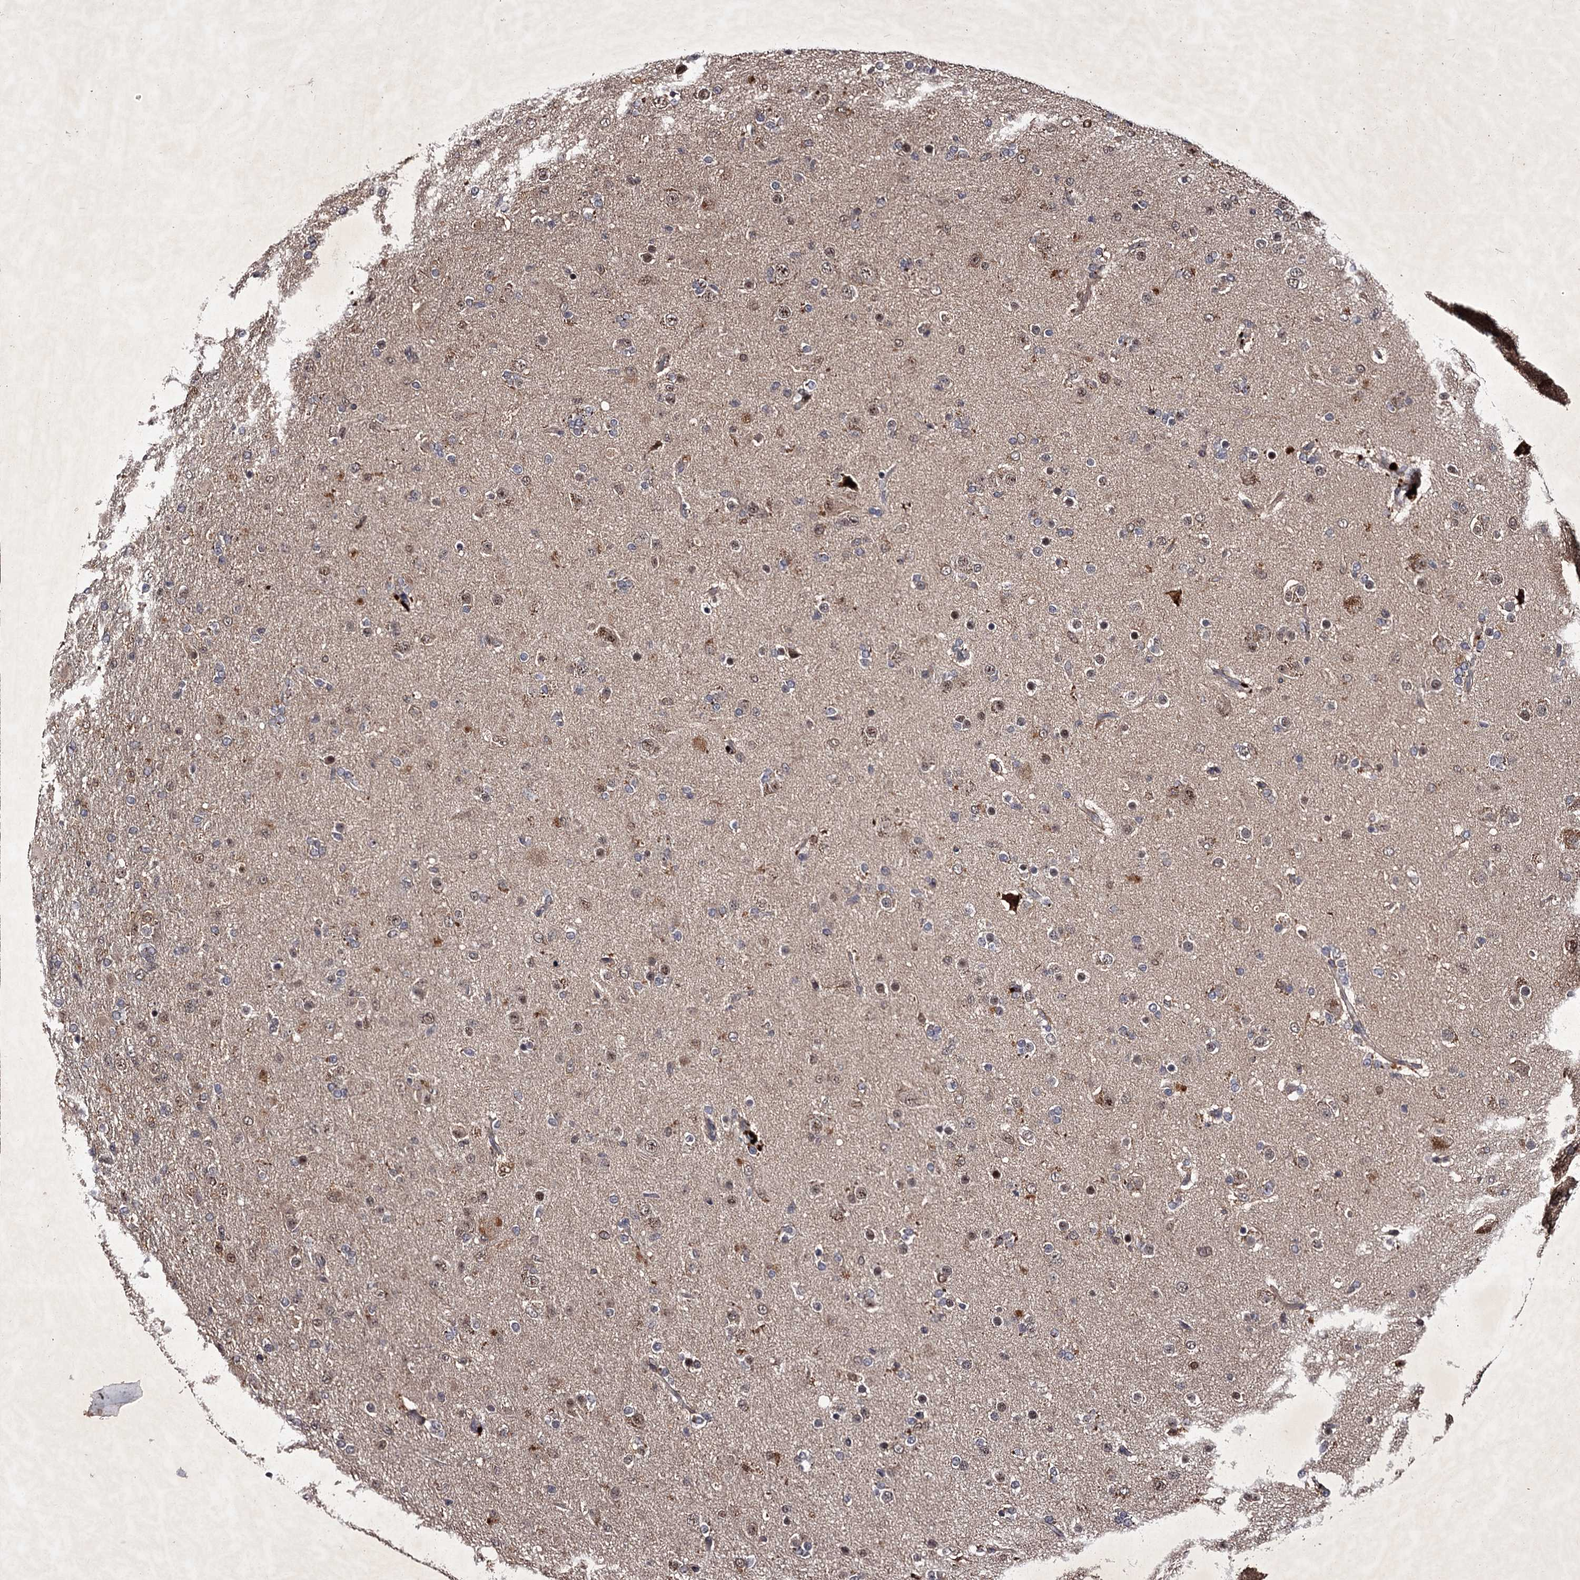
{"staining": {"intensity": "moderate", "quantity": "<25%", "location": "nuclear"}, "tissue": "glioma", "cell_type": "Tumor cells", "image_type": "cancer", "snomed": [{"axis": "morphology", "description": "Glioma, malignant, Low grade"}, {"axis": "topography", "description": "Brain"}], "caption": "Immunohistochemical staining of glioma demonstrates low levels of moderate nuclear staining in approximately <25% of tumor cells.", "gene": "RNF44", "patient": {"sex": "male", "age": 65}}